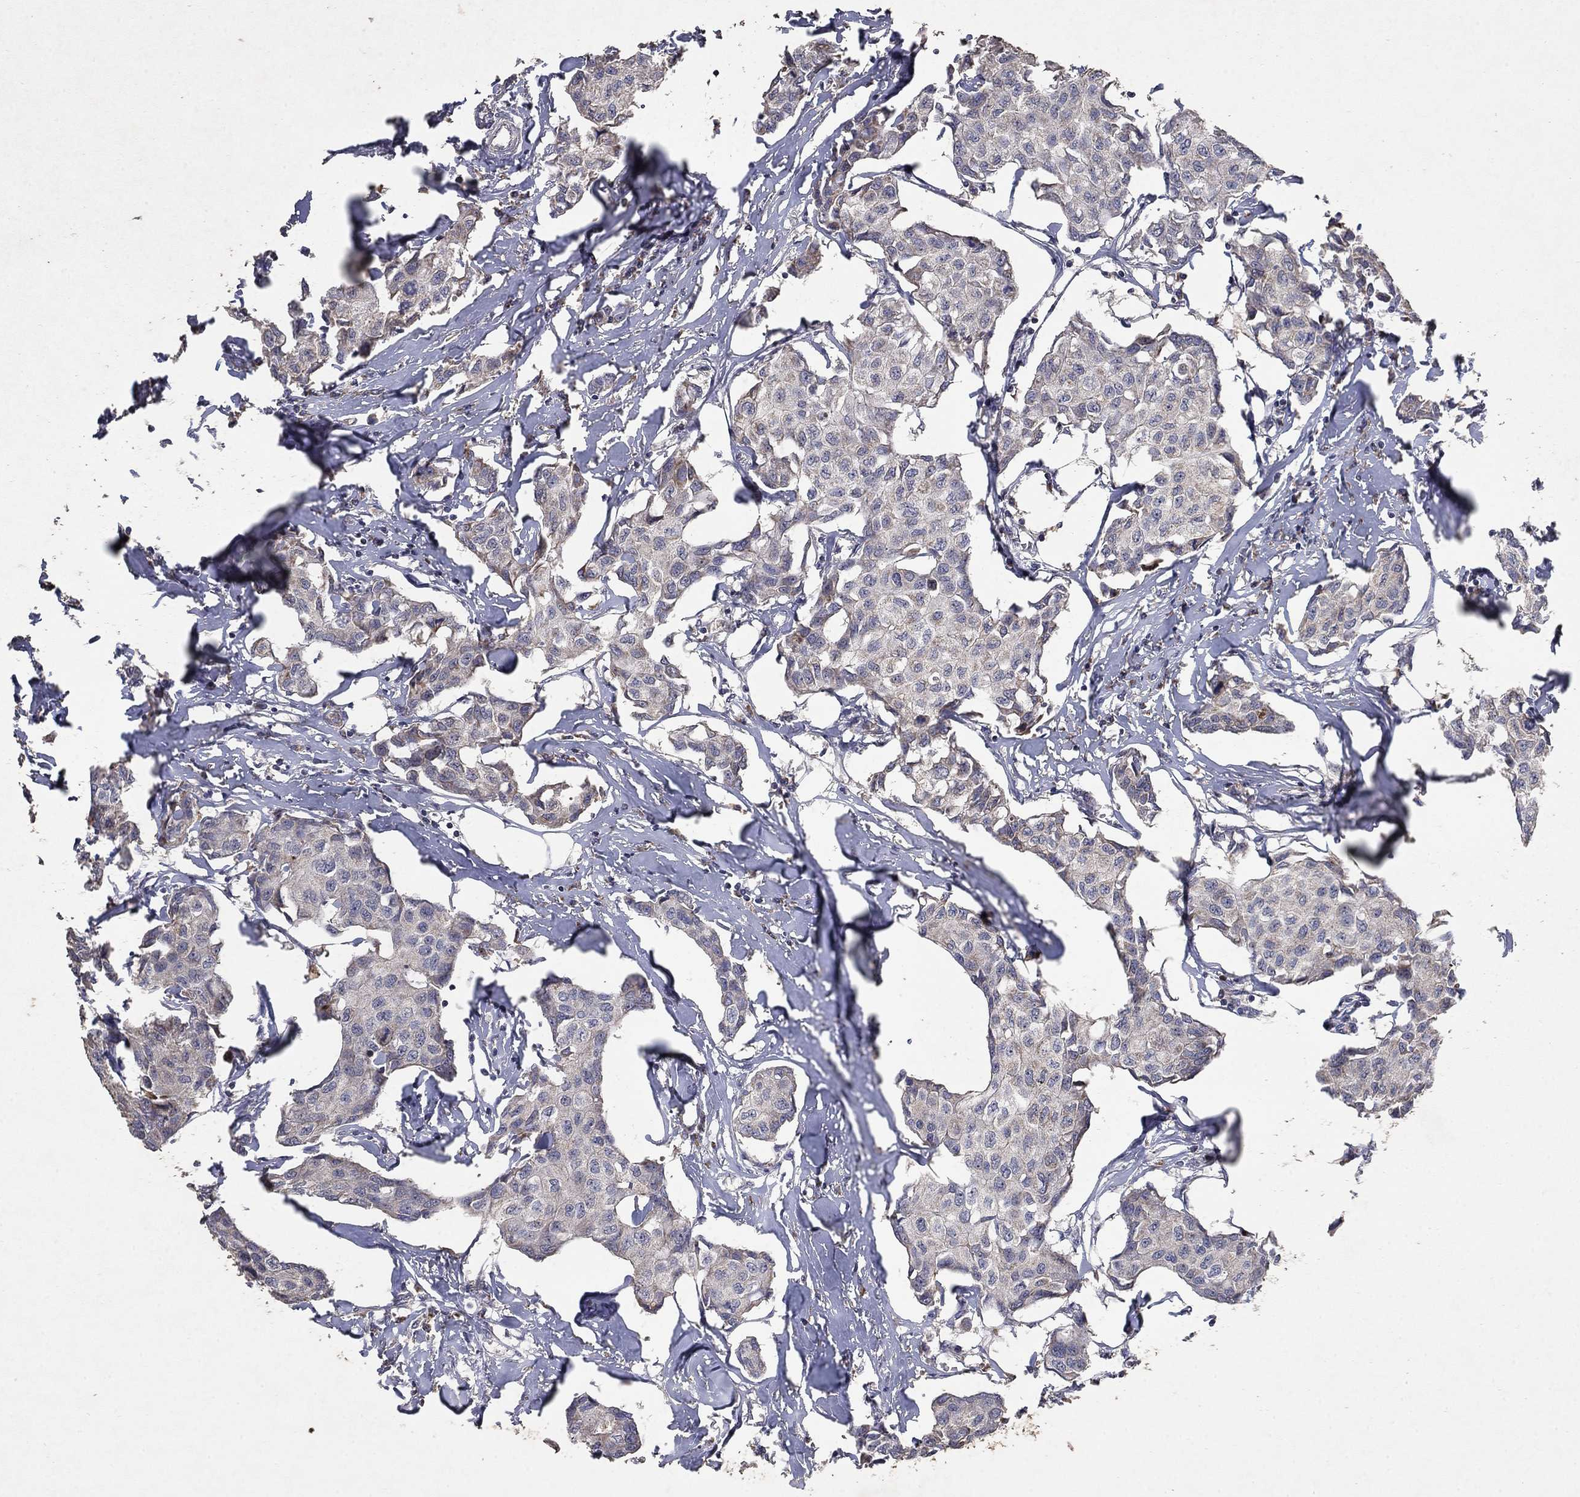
{"staining": {"intensity": "weak", "quantity": "<25%", "location": "cytoplasmic/membranous"}, "tissue": "breast cancer", "cell_type": "Tumor cells", "image_type": "cancer", "snomed": [{"axis": "morphology", "description": "Duct carcinoma"}, {"axis": "topography", "description": "Breast"}], "caption": "Tumor cells are negative for protein expression in human breast cancer (invasive ductal carcinoma).", "gene": "GPSM1", "patient": {"sex": "female", "age": 80}}